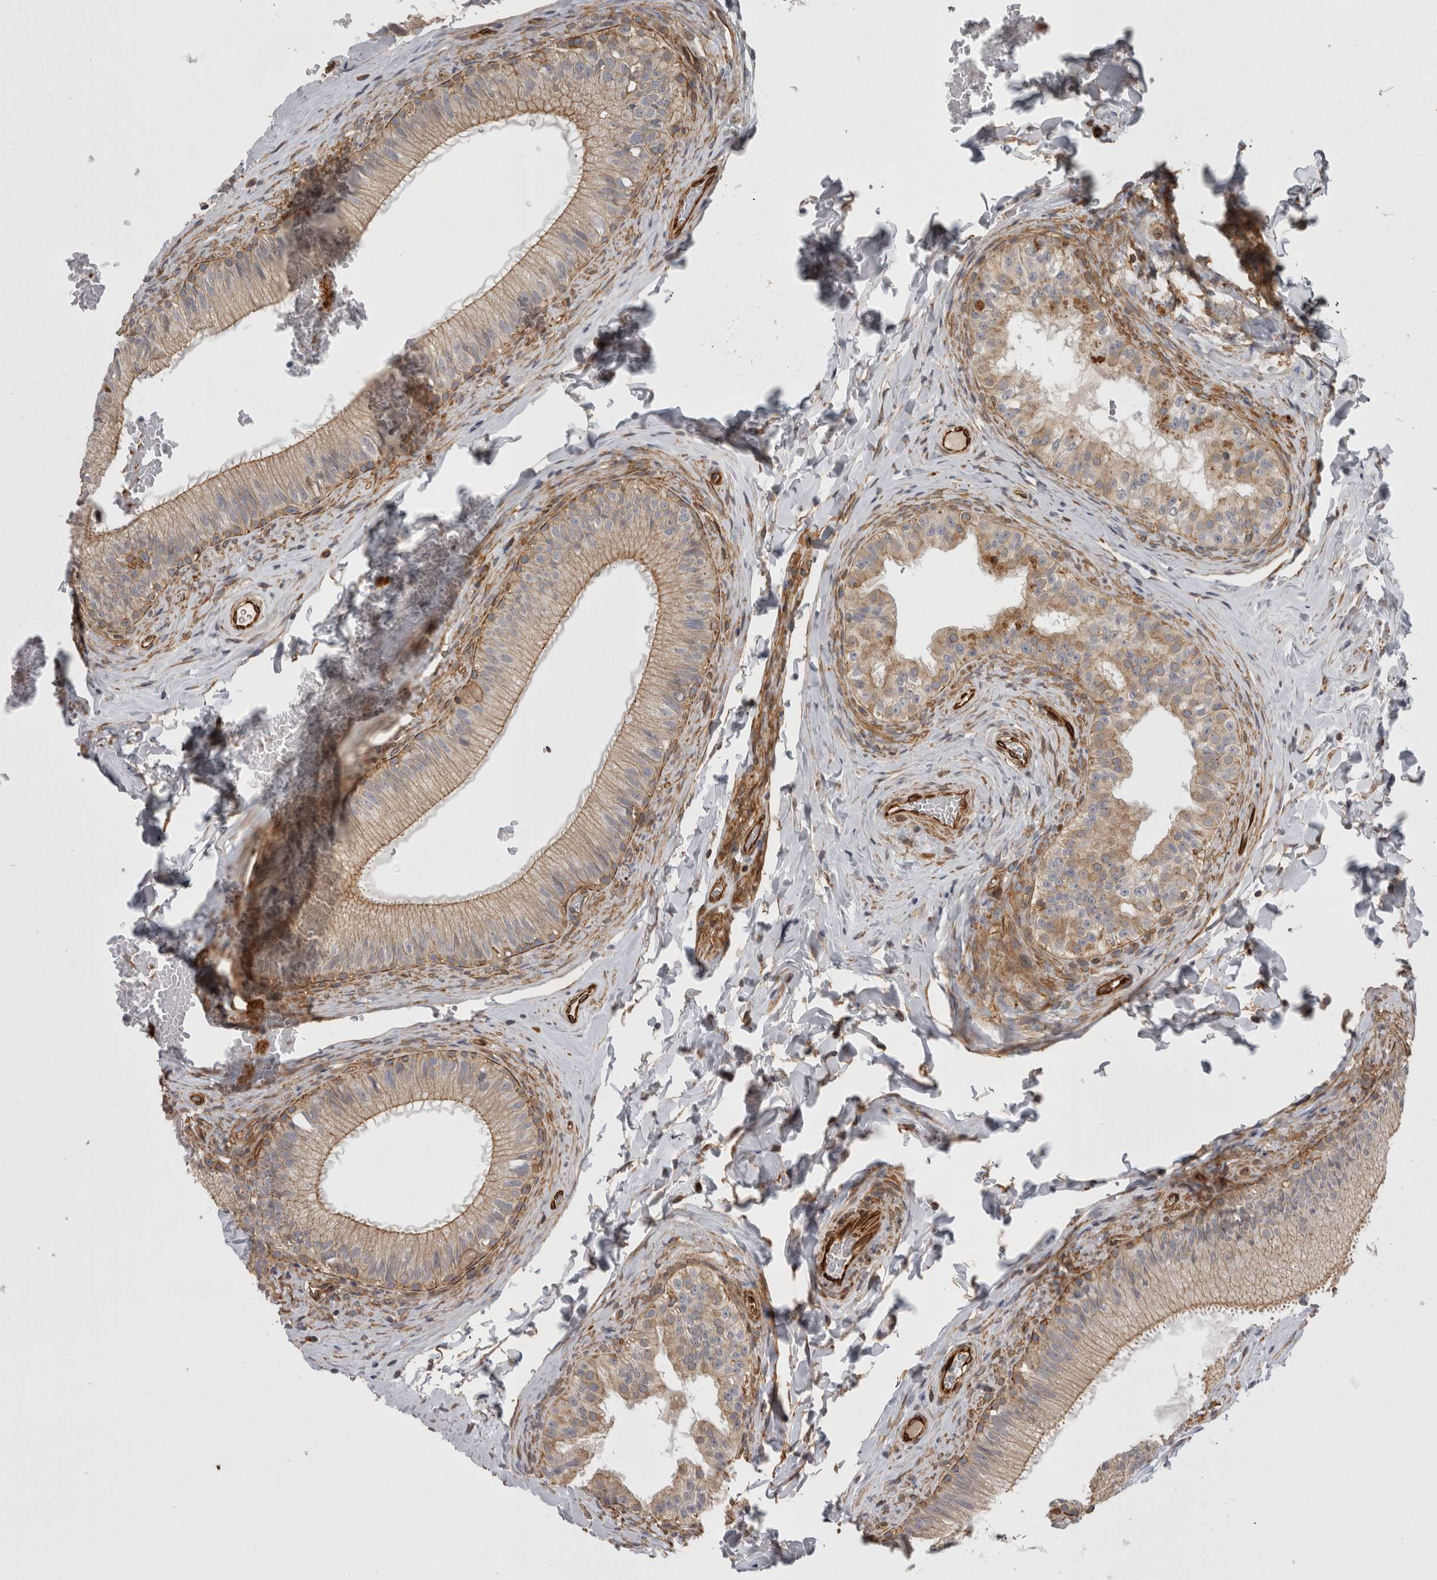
{"staining": {"intensity": "weak", "quantity": ">75%", "location": "cytoplasmic/membranous"}, "tissue": "epididymis", "cell_type": "Glandular cells", "image_type": "normal", "snomed": [{"axis": "morphology", "description": "Normal tissue, NOS"}, {"axis": "topography", "description": "Epididymis"}], "caption": "The photomicrograph shows immunohistochemical staining of benign epididymis. There is weak cytoplasmic/membranous positivity is identified in approximately >75% of glandular cells.", "gene": "RMDN1", "patient": {"sex": "male", "age": 49}}